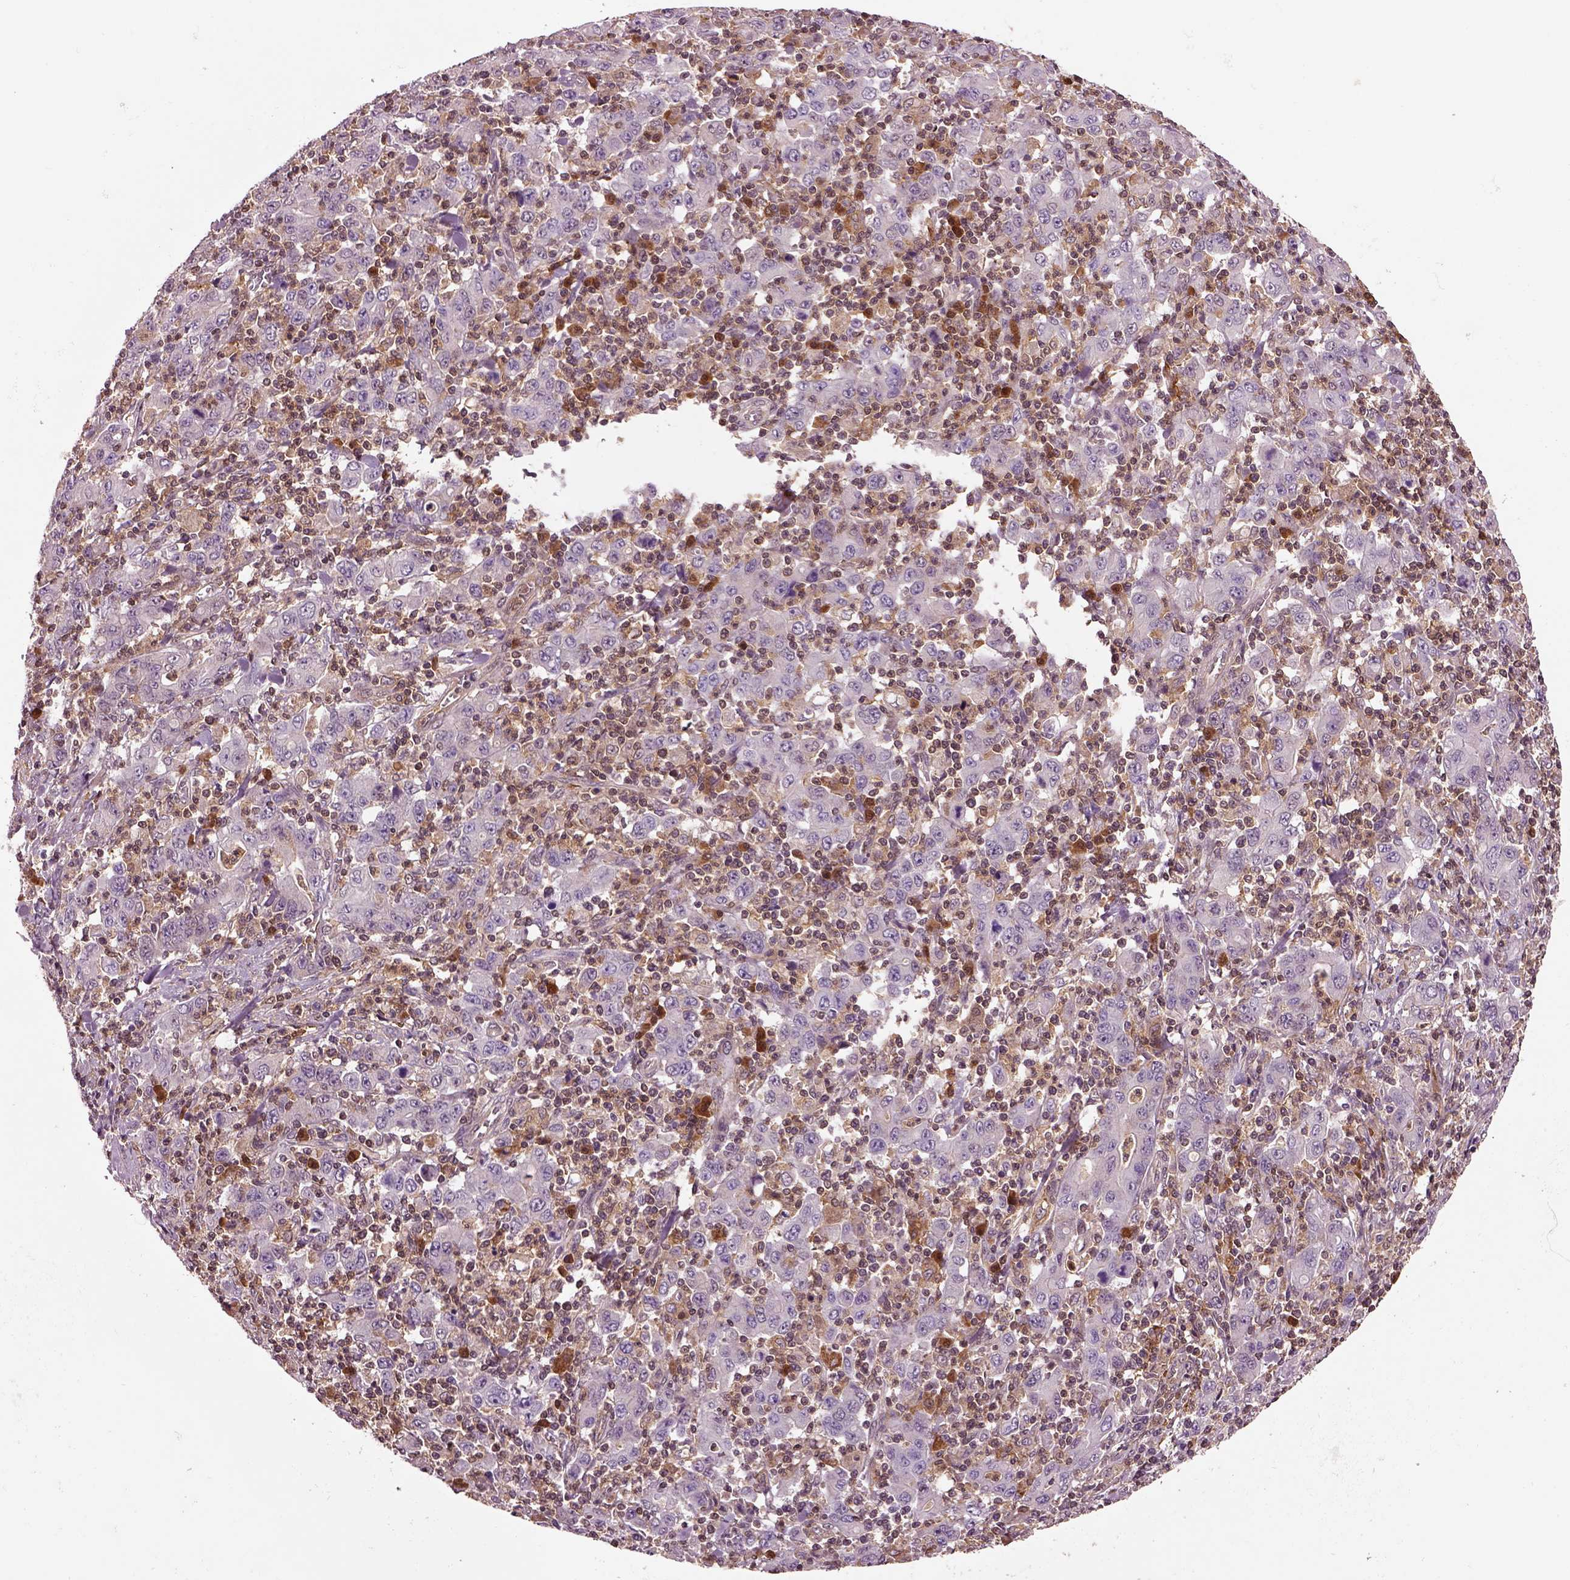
{"staining": {"intensity": "negative", "quantity": "none", "location": "none"}, "tissue": "stomach cancer", "cell_type": "Tumor cells", "image_type": "cancer", "snomed": [{"axis": "morphology", "description": "Adenocarcinoma, NOS"}, {"axis": "topography", "description": "Stomach, upper"}], "caption": "IHC of stomach cancer demonstrates no expression in tumor cells.", "gene": "MDP1", "patient": {"sex": "male", "age": 69}}